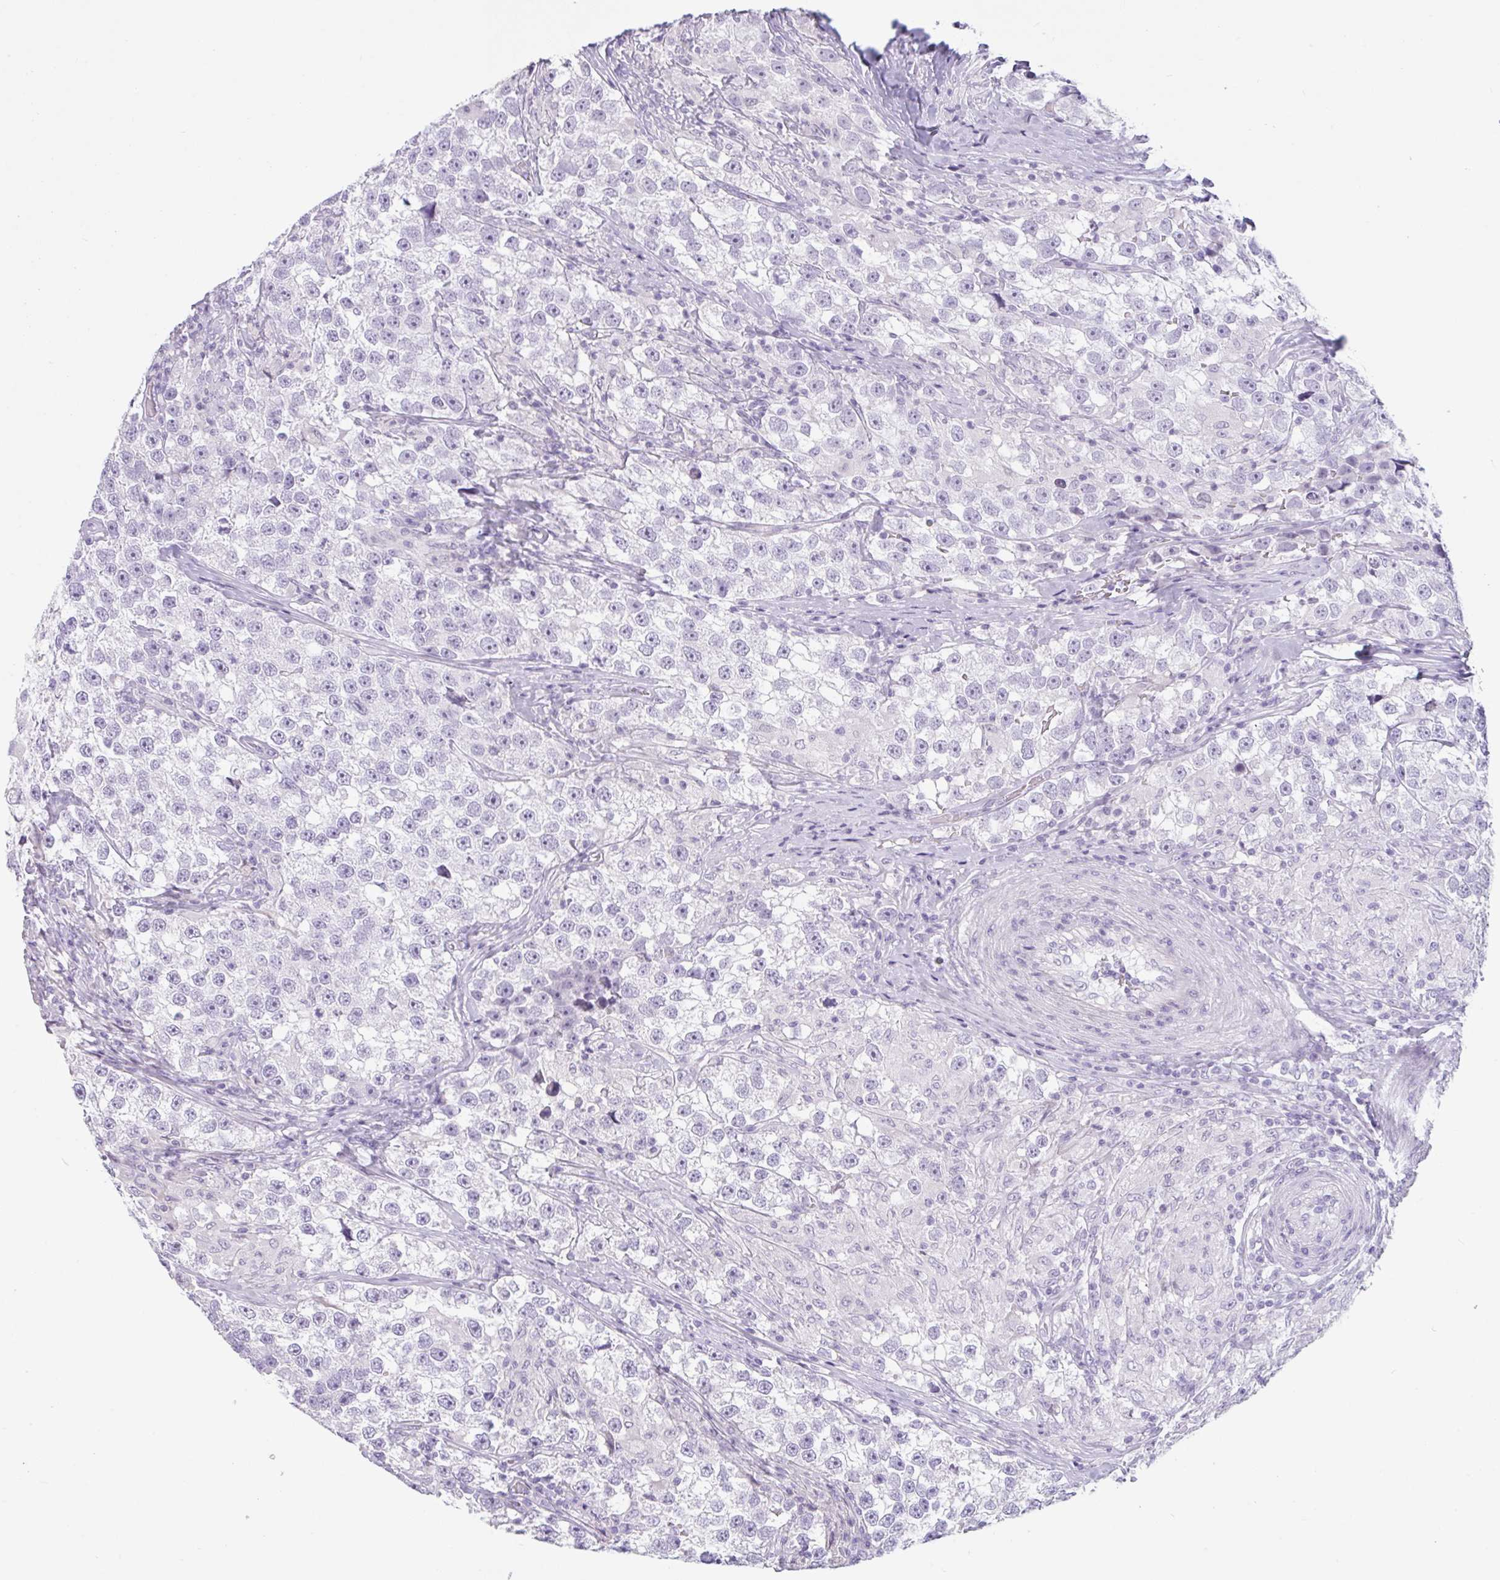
{"staining": {"intensity": "negative", "quantity": "none", "location": "none"}, "tissue": "testis cancer", "cell_type": "Tumor cells", "image_type": "cancer", "snomed": [{"axis": "morphology", "description": "Seminoma, NOS"}, {"axis": "topography", "description": "Testis"}], "caption": "This is an IHC image of human testis cancer. There is no staining in tumor cells.", "gene": "CTSE", "patient": {"sex": "male", "age": 46}}